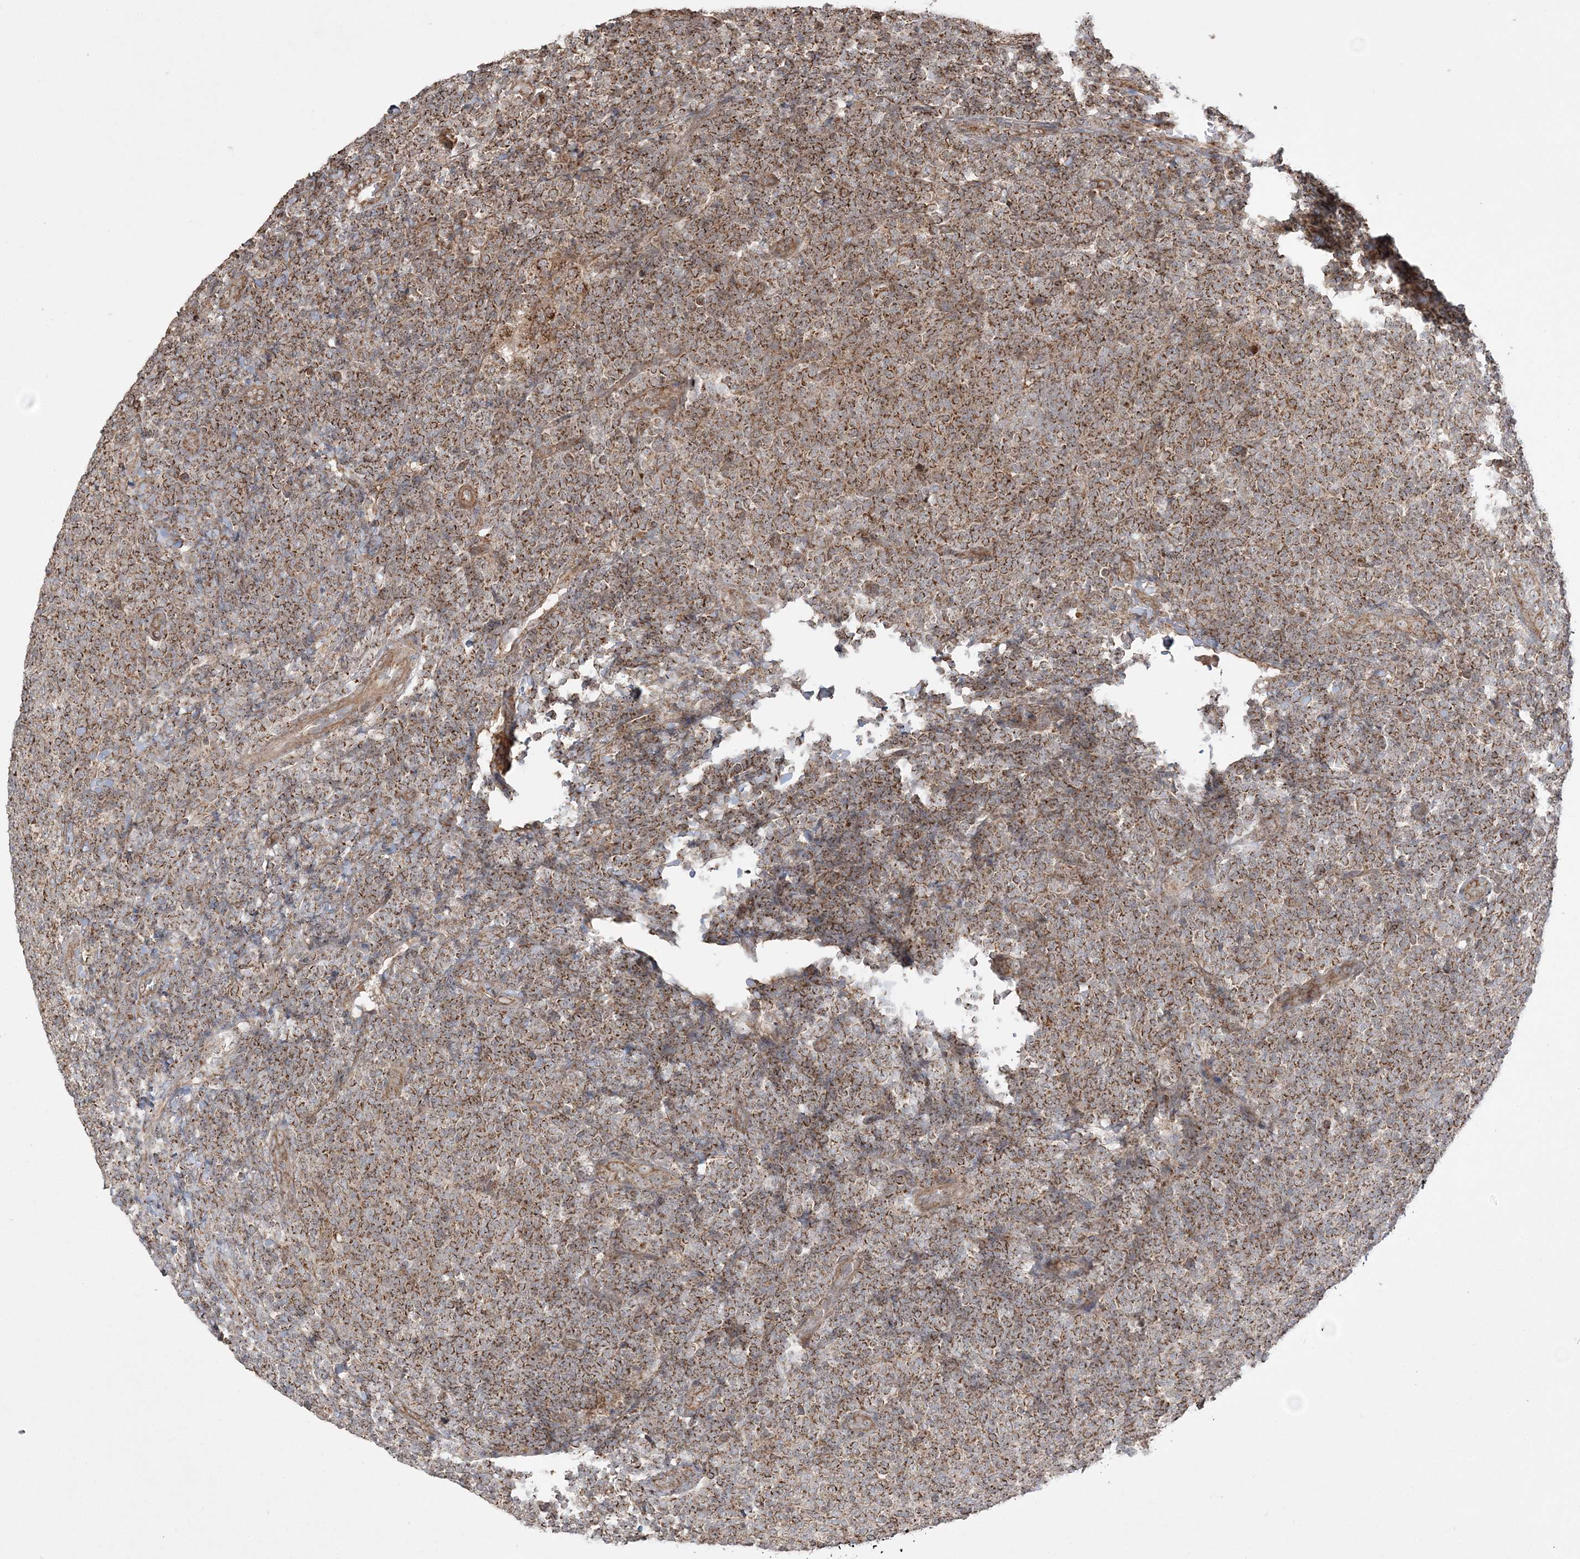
{"staining": {"intensity": "moderate", "quantity": ">75%", "location": "cytoplasmic/membranous"}, "tissue": "lymphoma", "cell_type": "Tumor cells", "image_type": "cancer", "snomed": [{"axis": "morphology", "description": "Malignant lymphoma, non-Hodgkin's type, Low grade"}, {"axis": "topography", "description": "Lymph node"}], "caption": "IHC of low-grade malignant lymphoma, non-Hodgkin's type shows medium levels of moderate cytoplasmic/membranous staining in approximately >75% of tumor cells.", "gene": "SCLT1", "patient": {"sex": "male", "age": 66}}